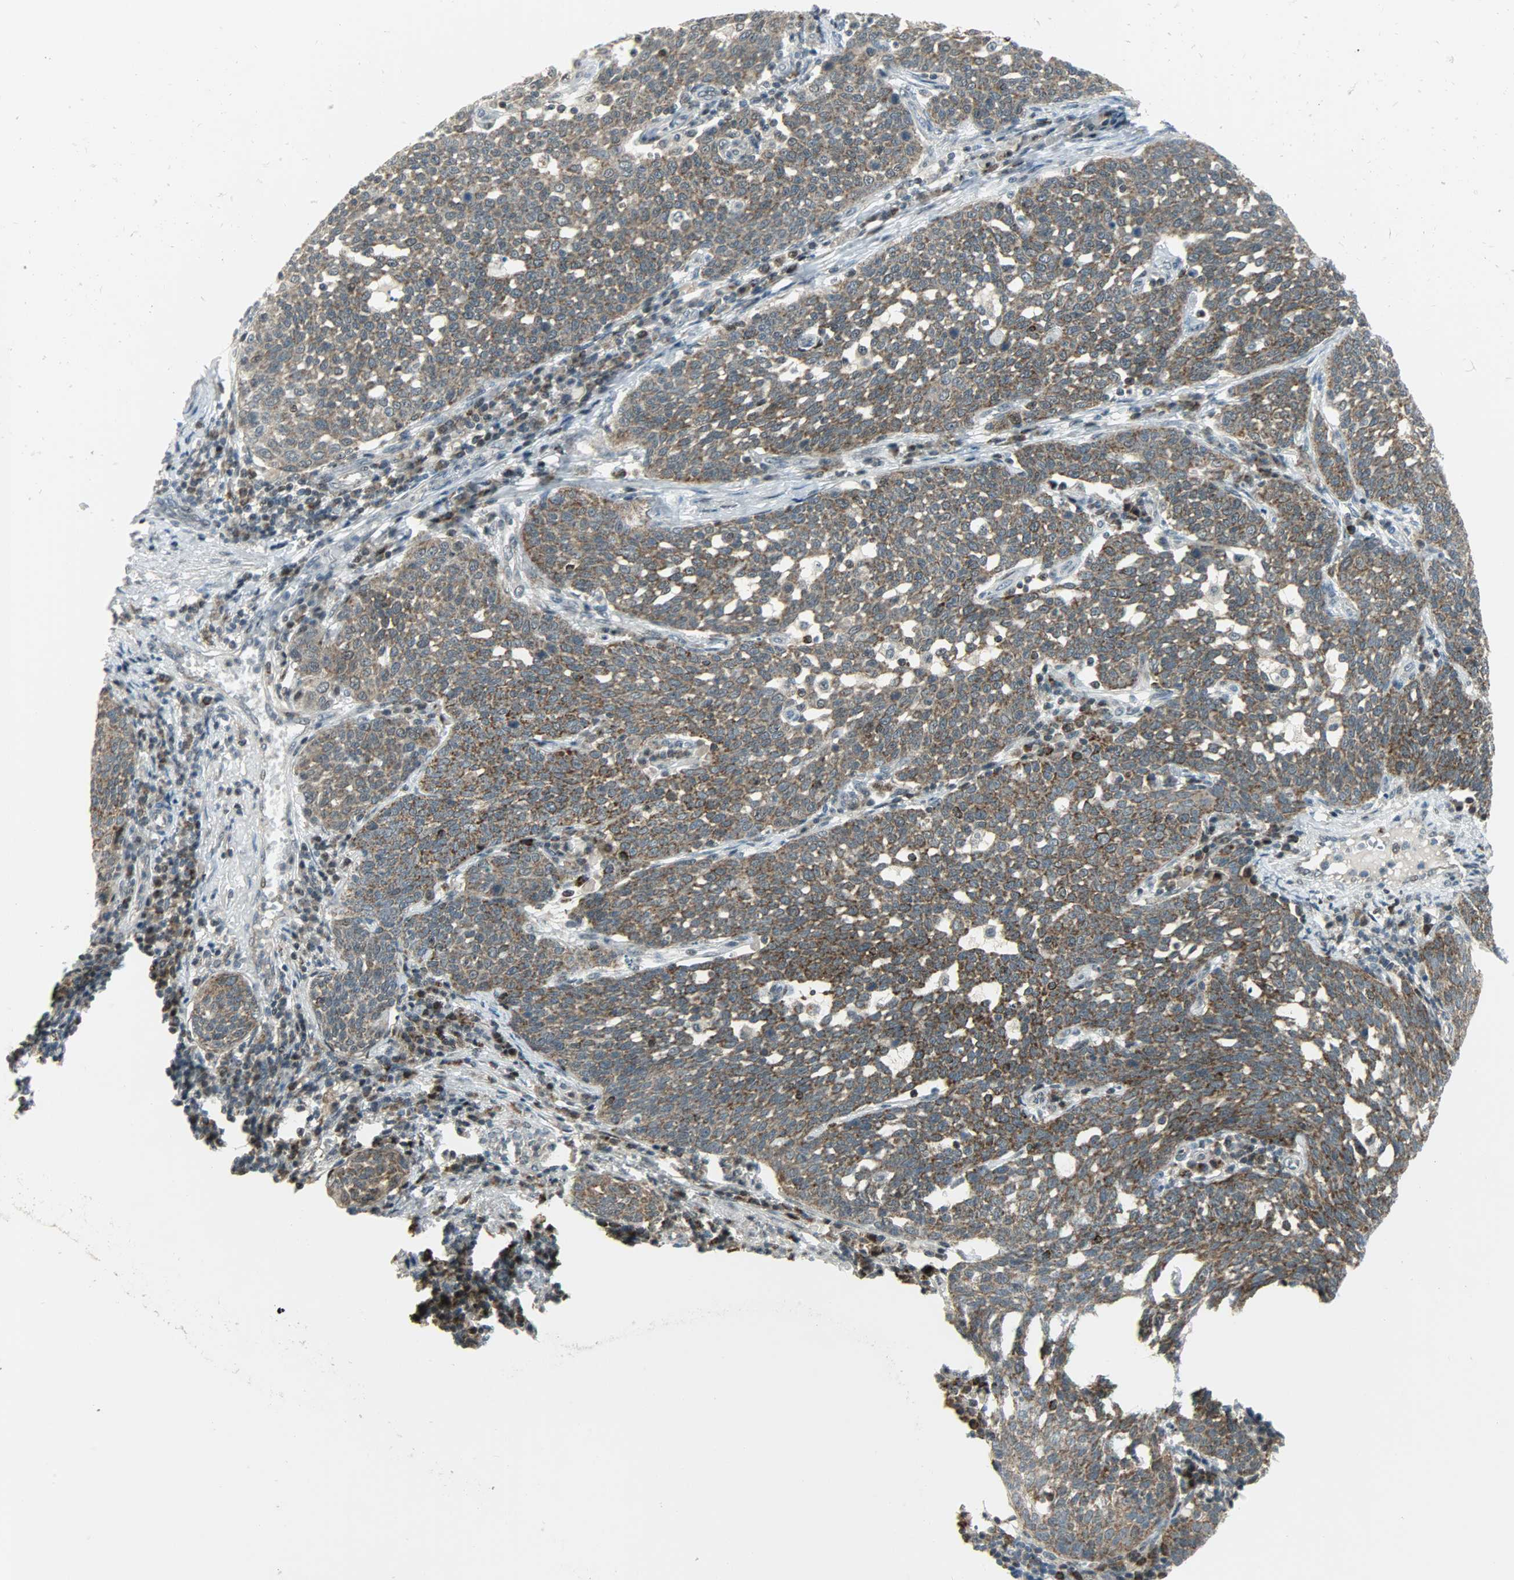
{"staining": {"intensity": "moderate", "quantity": ">75%", "location": "cytoplasmic/membranous"}, "tissue": "cervical cancer", "cell_type": "Tumor cells", "image_type": "cancer", "snomed": [{"axis": "morphology", "description": "Squamous cell carcinoma, NOS"}, {"axis": "topography", "description": "Cervix"}], "caption": "Human cervical cancer stained for a protein (brown) demonstrates moderate cytoplasmic/membranous positive positivity in about >75% of tumor cells.", "gene": "IL15", "patient": {"sex": "female", "age": 34}}